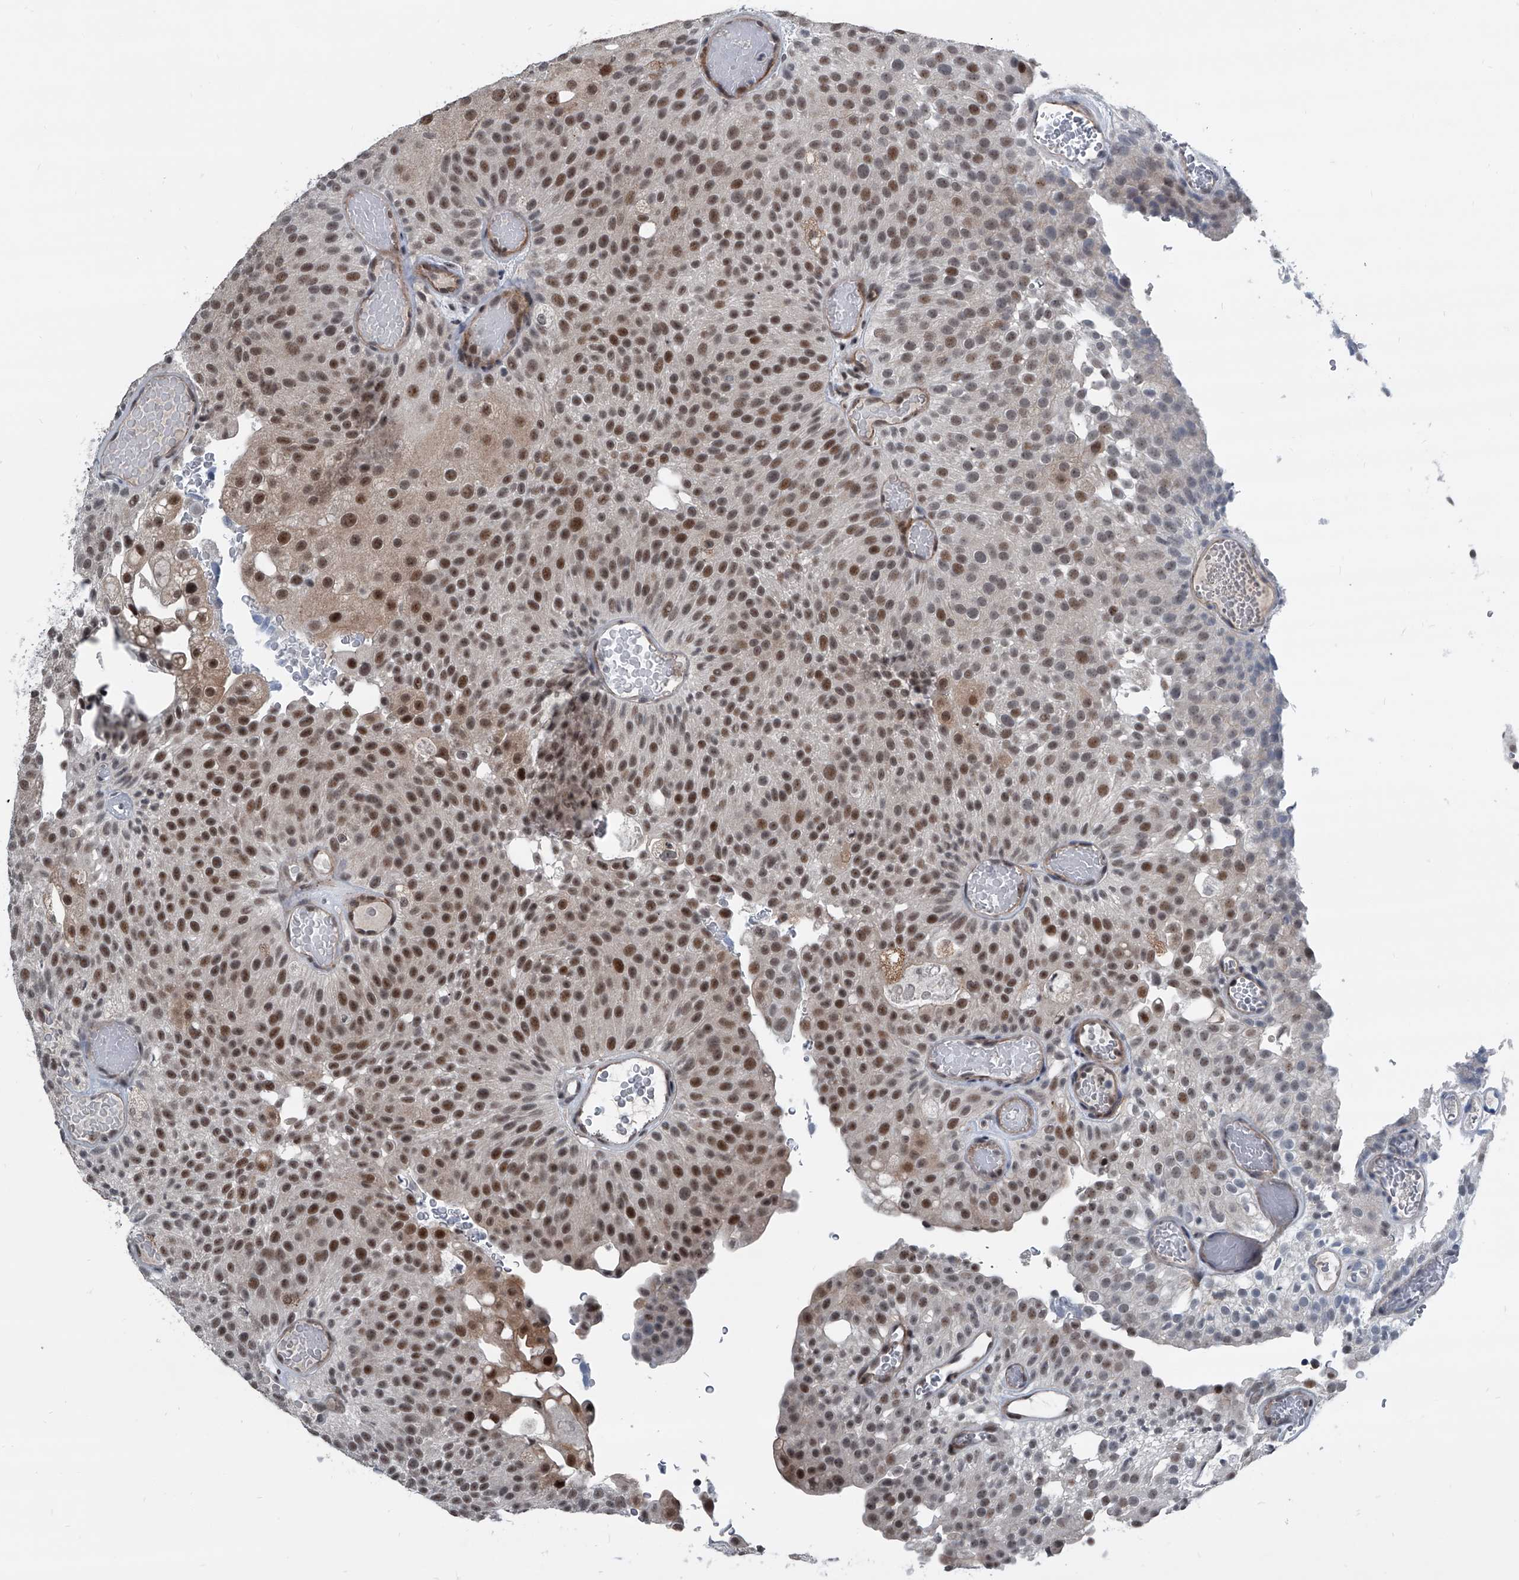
{"staining": {"intensity": "moderate", "quantity": ">75%", "location": "nuclear"}, "tissue": "urothelial cancer", "cell_type": "Tumor cells", "image_type": "cancer", "snomed": [{"axis": "morphology", "description": "Urothelial carcinoma, Low grade"}, {"axis": "topography", "description": "Urinary bladder"}], "caption": "The micrograph shows immunohistochemical staining of urothelial carcinoma (low-grade). There is moderate nuclear expression is present in approximately >75% of tumor cells.", "gene": "MEN1", "patient": {"sex": "male", "age": 78}}